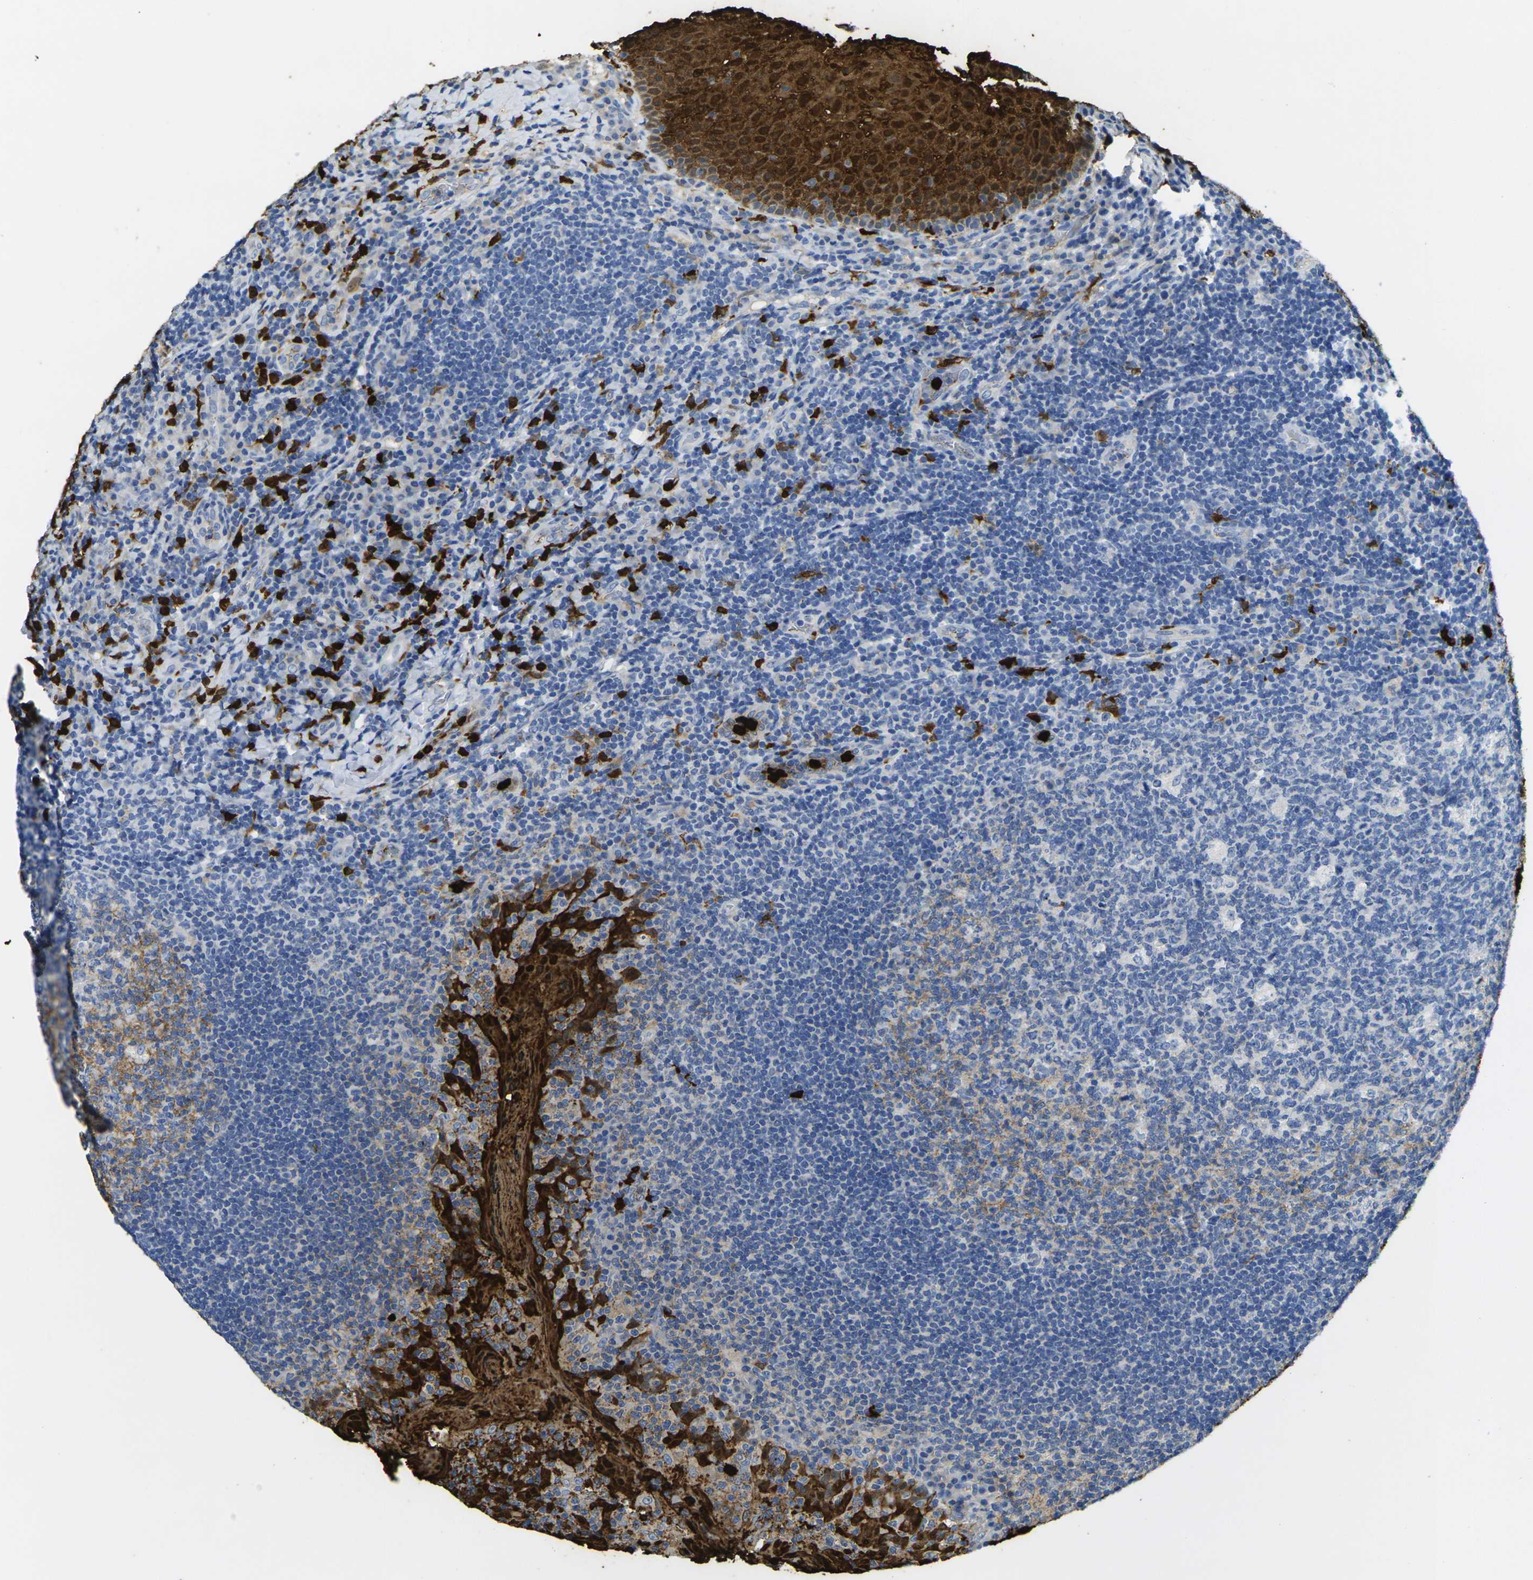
{"staining": {"intensity": "moderate", "quantity": "<25%", "location": "cytoplasmic/membranous"}, "tissue": "tonsil", "cell_type": "Germinal center cells", "image_type": "normal", "snomed": [{"axis": "morphology", "description": "Normal tissue, NOS"}, {"axis": "topography", "description": "Tonsil"}], "caption": "Human tonsil stained for a protein (brown) shows moderate cytoplasmic/membranous positive expression in approximately <25% of germinal center cells.", "gene": "S100A9", "patient": {"sex": "male", "age": 17}}